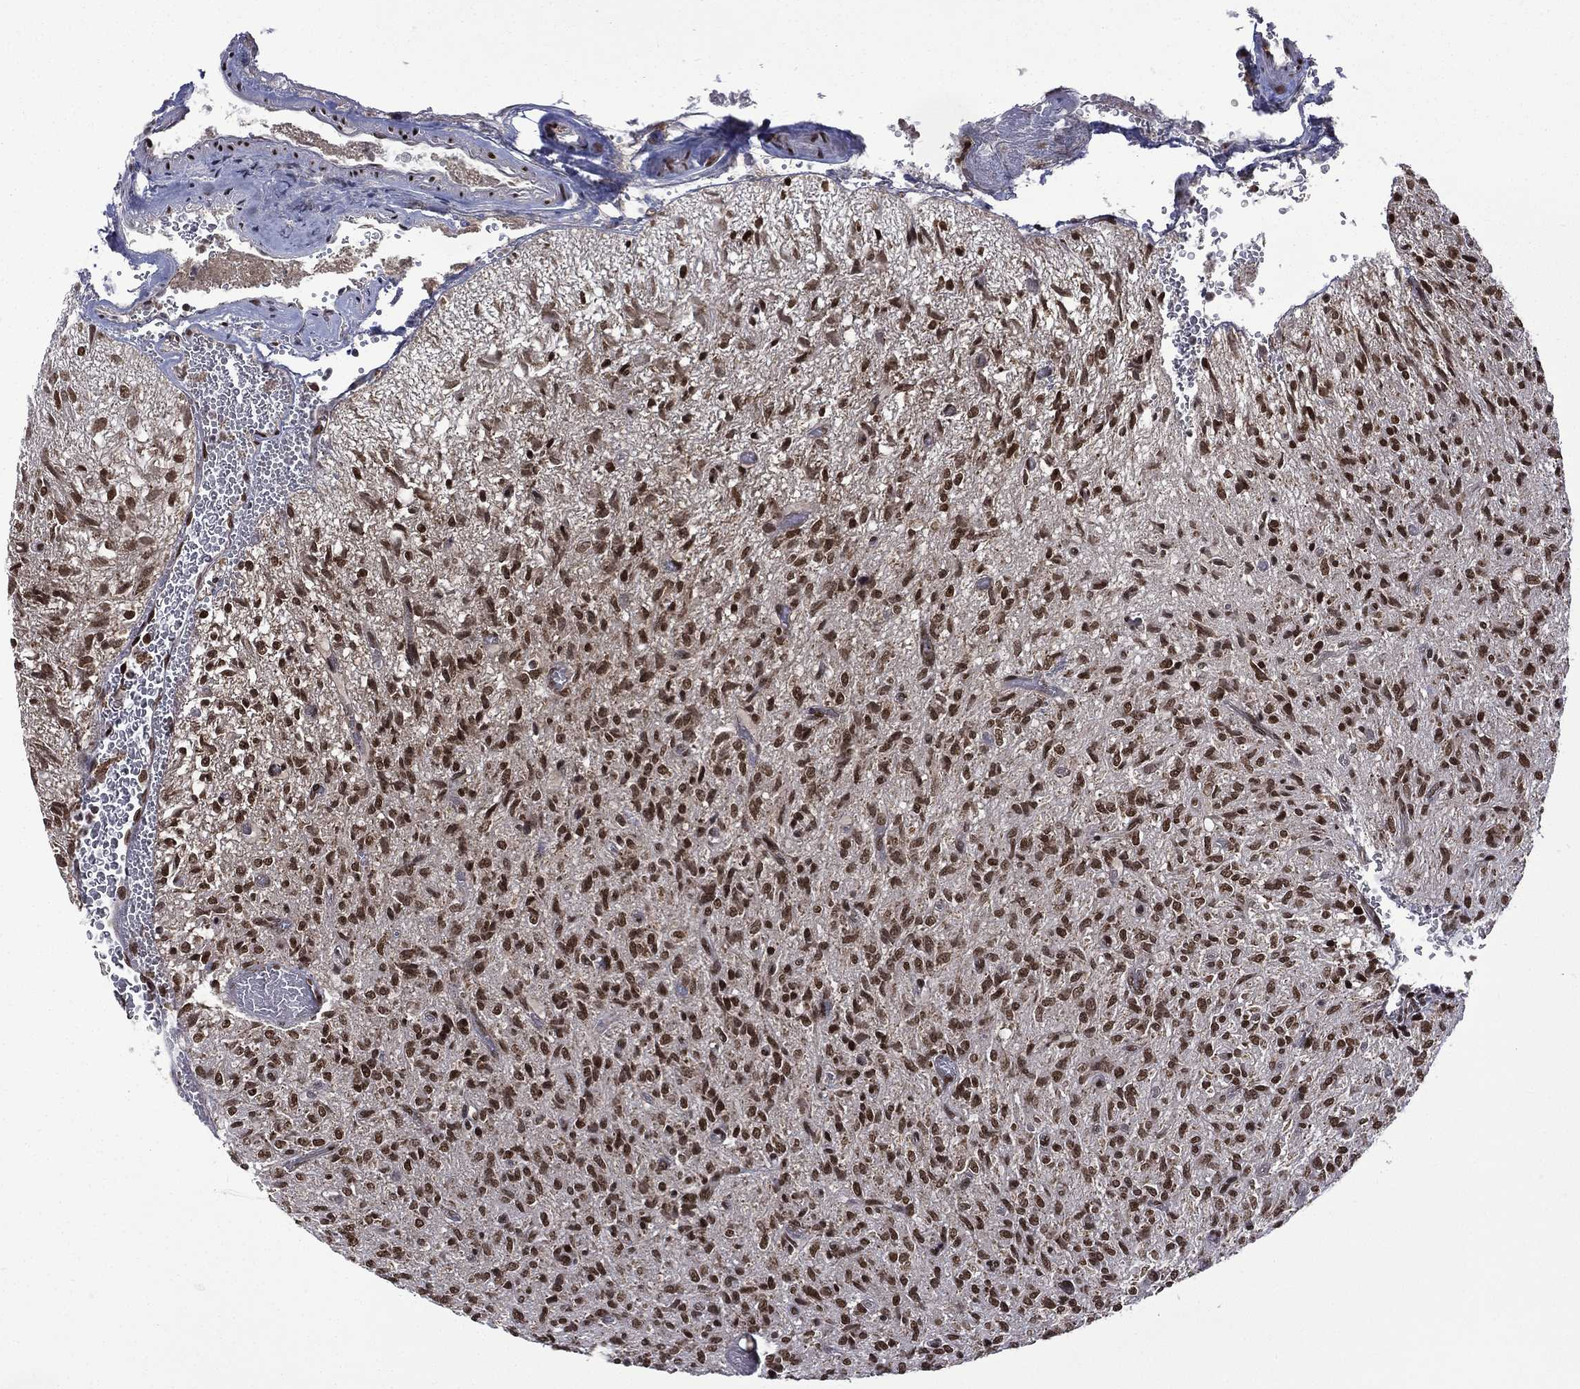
{"staining": {"intensity": "strong", "quantity": ">75%", "location": "nuclear"}, "tissue": "glioma", "cell_type": "Tumor cells", "image_type": "cancer", "snomed": [{"axis": "morphology", "description": "Glioma, malignant, High grade"}, {"axis": "topography", "description": "Brain"}], "caption": "Strong nuclear expression for a protein is appreciated in about >75% of tumor cells of glioma using immunohistochemistry (IHC).", "gene": "C5orf24", "patient": {"sex": "male", "age": 64}}